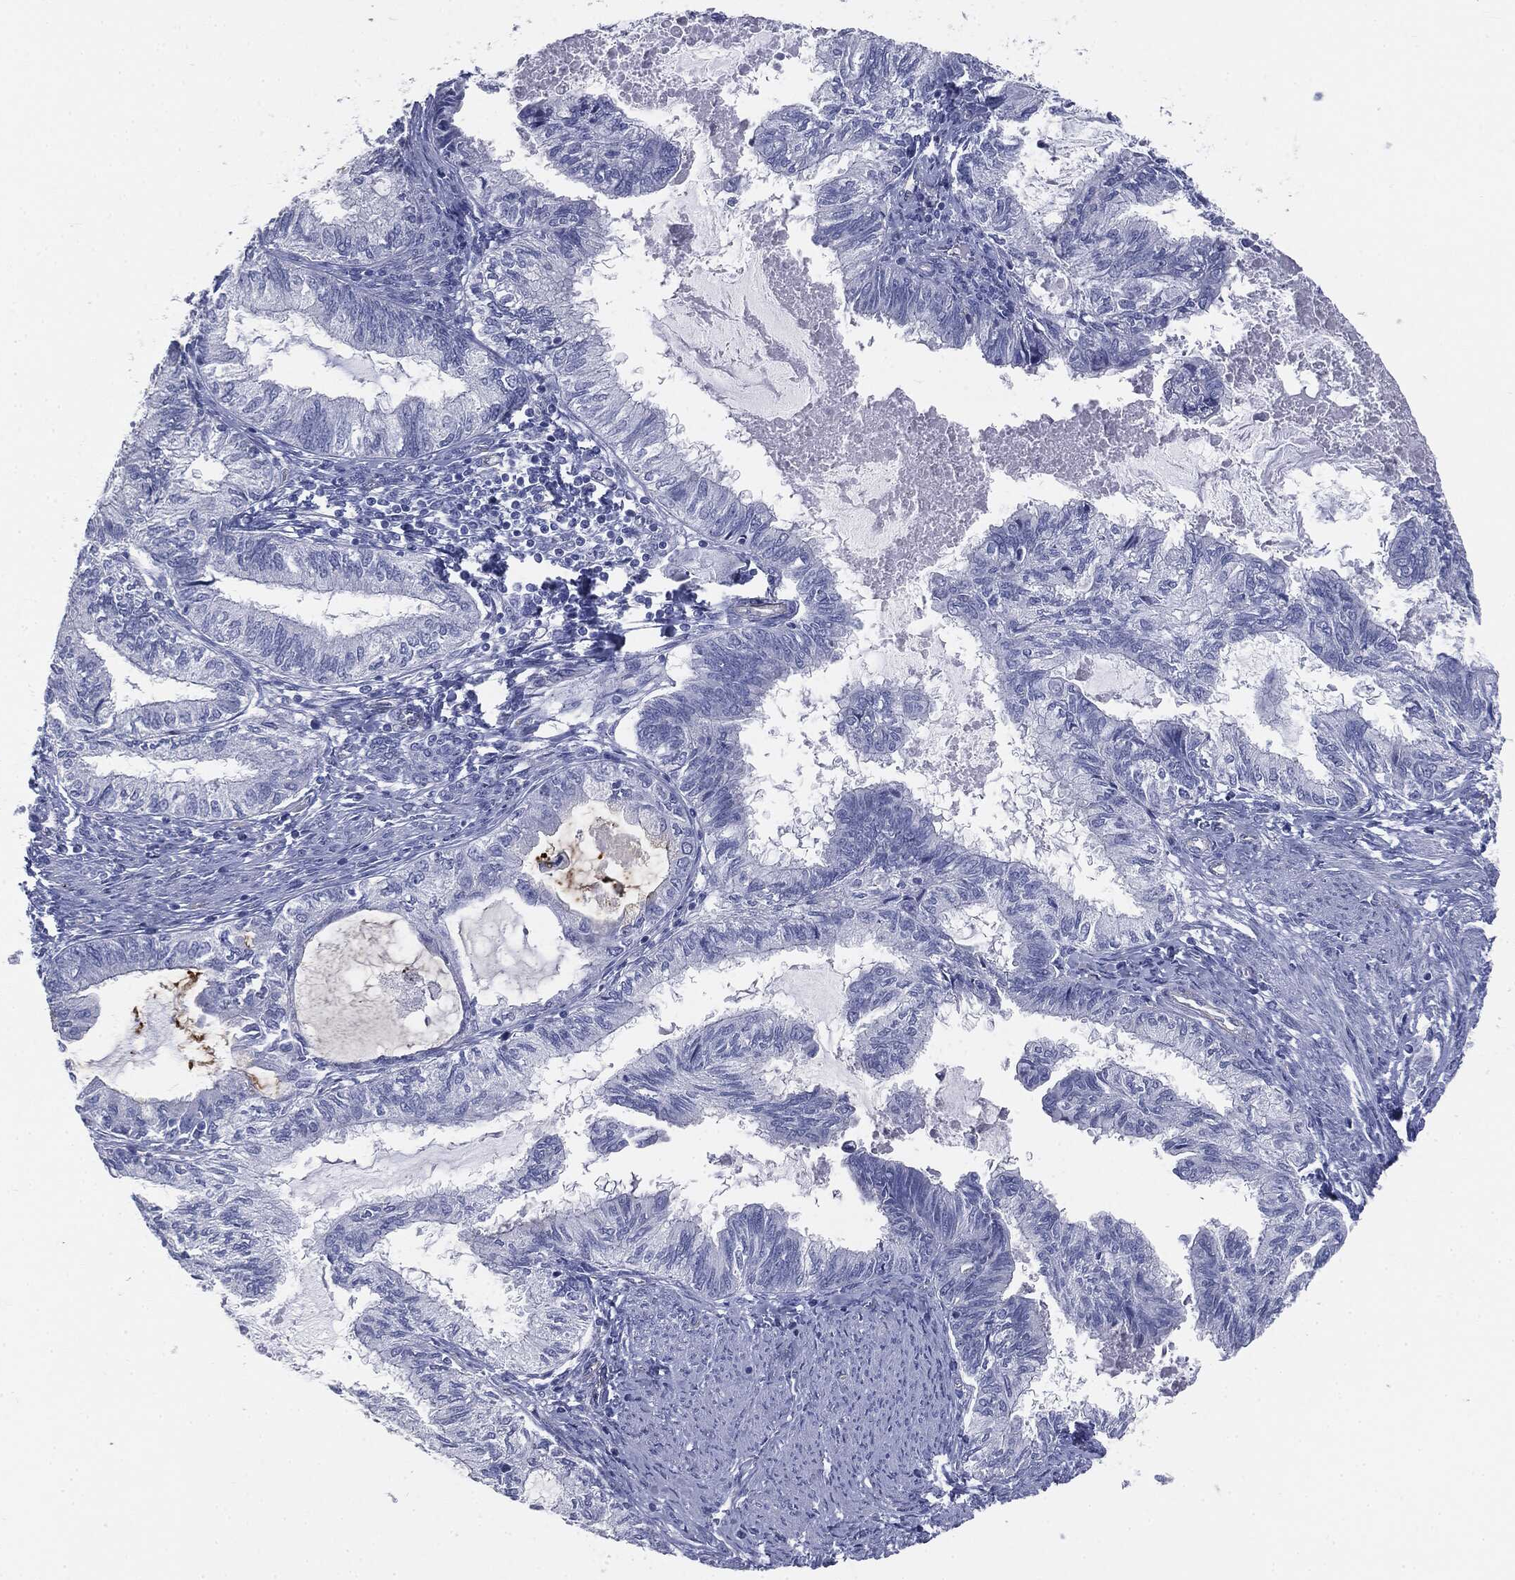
{"staining": {"intensity": "negative", "quantity": "none", "location": "none"}, "tissue": "endometrial cancer", "cell_type": "Tumor cells", "image_type": "cancer", "snomed": [{"axis": "morphology", "description": "Adenocarcinoma, NOS"}, {"axis": "topography", "description": "Endometrium"}], "caption": "Tumor cells show no significant staining in endometrial cancer (adenocarcinoma).", "gene": "MUC5AC", "patient": {"sex": "female", "age": 86}}